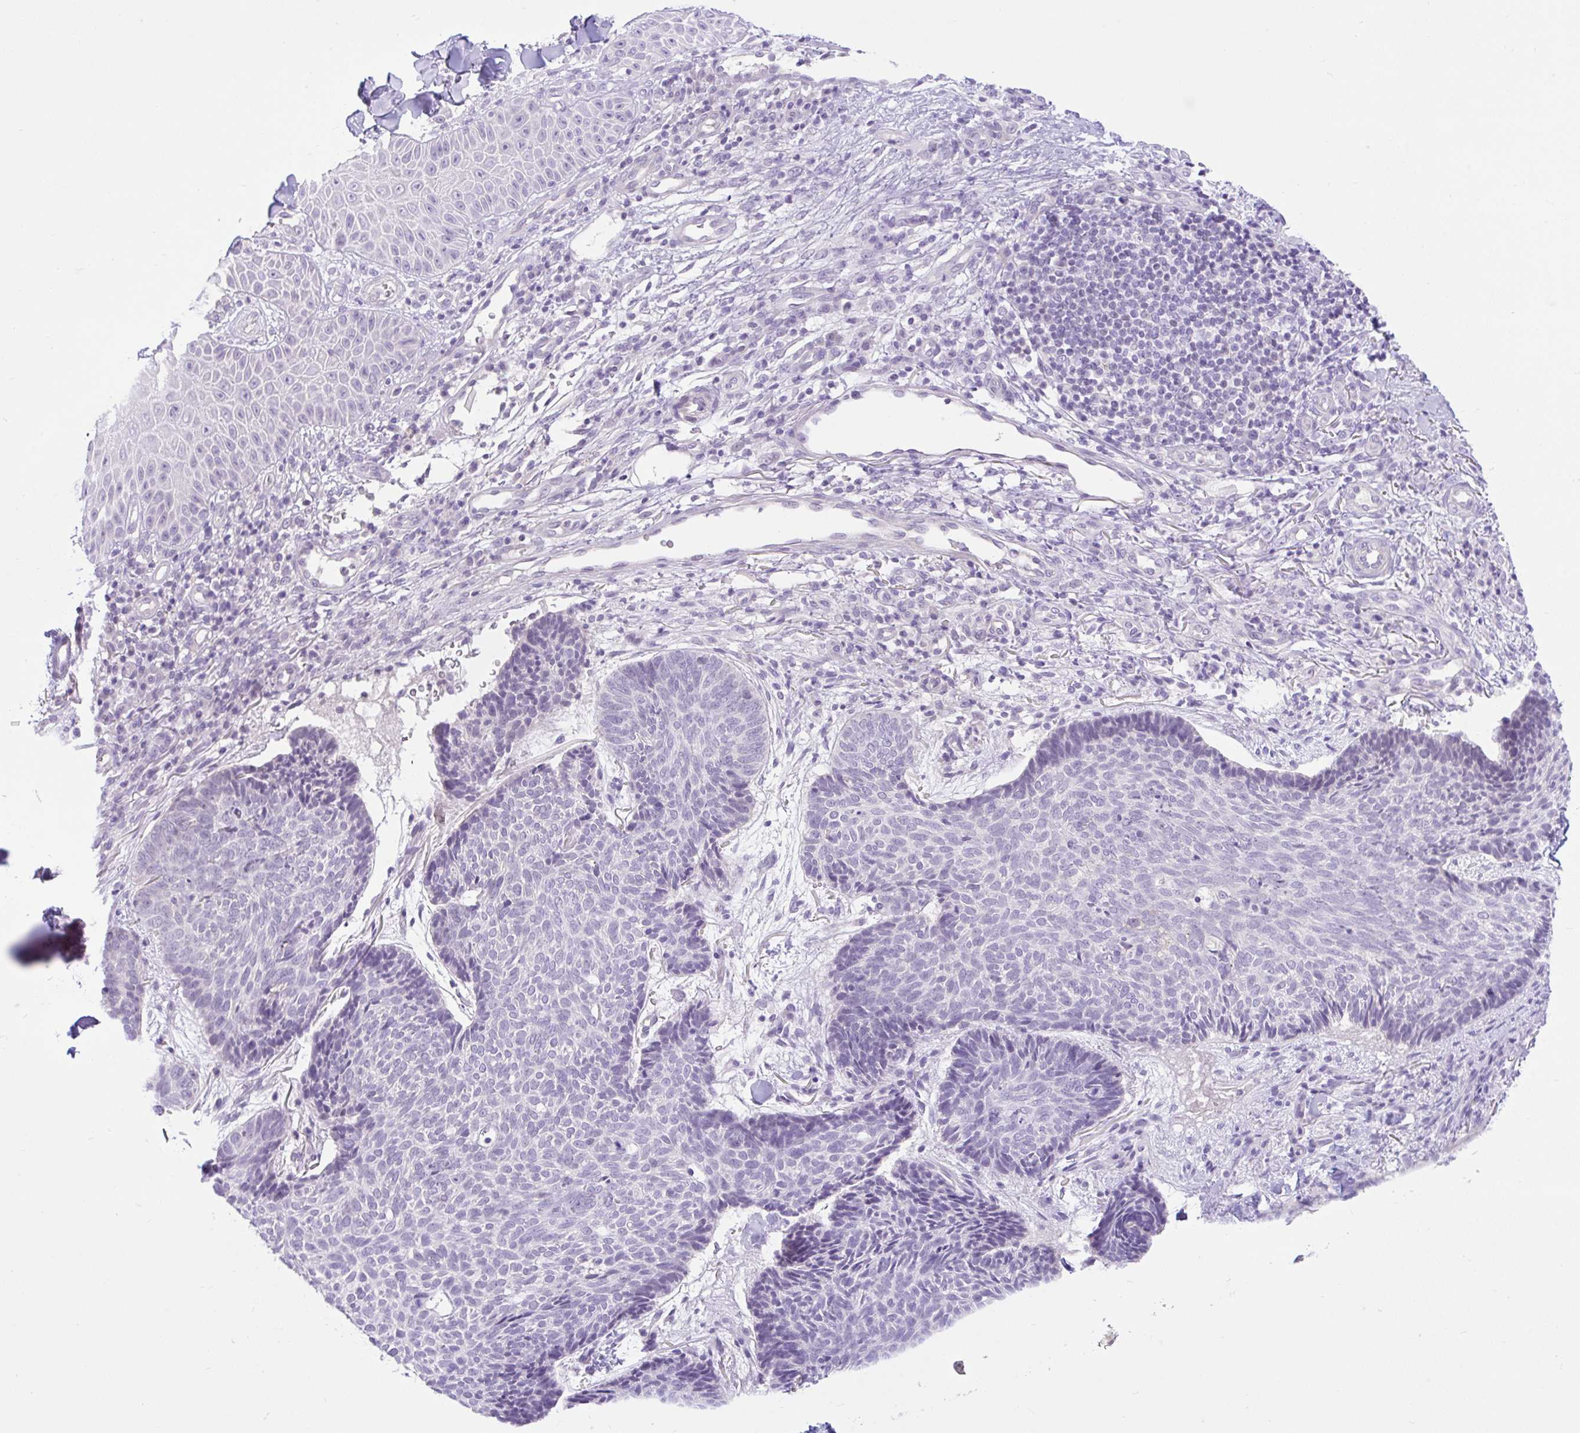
{"staining": {"intensity": "negative", "quantity": "none", "location": "none"}, "tissue": "skin cancer", "cell_type": "Tumor cells", "image_type": "cancer", "snomed": [{"axis": "morphology", "description": "Normal tissue, NOS"}, {"axis": "morphology", "description": "Basal cell carcinoma"}, {"axis": "topography", "description": "Skin"}], "caption": "Basal cell carcinoma (skin) was stained to show a protein in brown. There is no significant expression in tumor cells.", "gene": "ZNF101", "patient": {"sex": "male", "age": 50}}